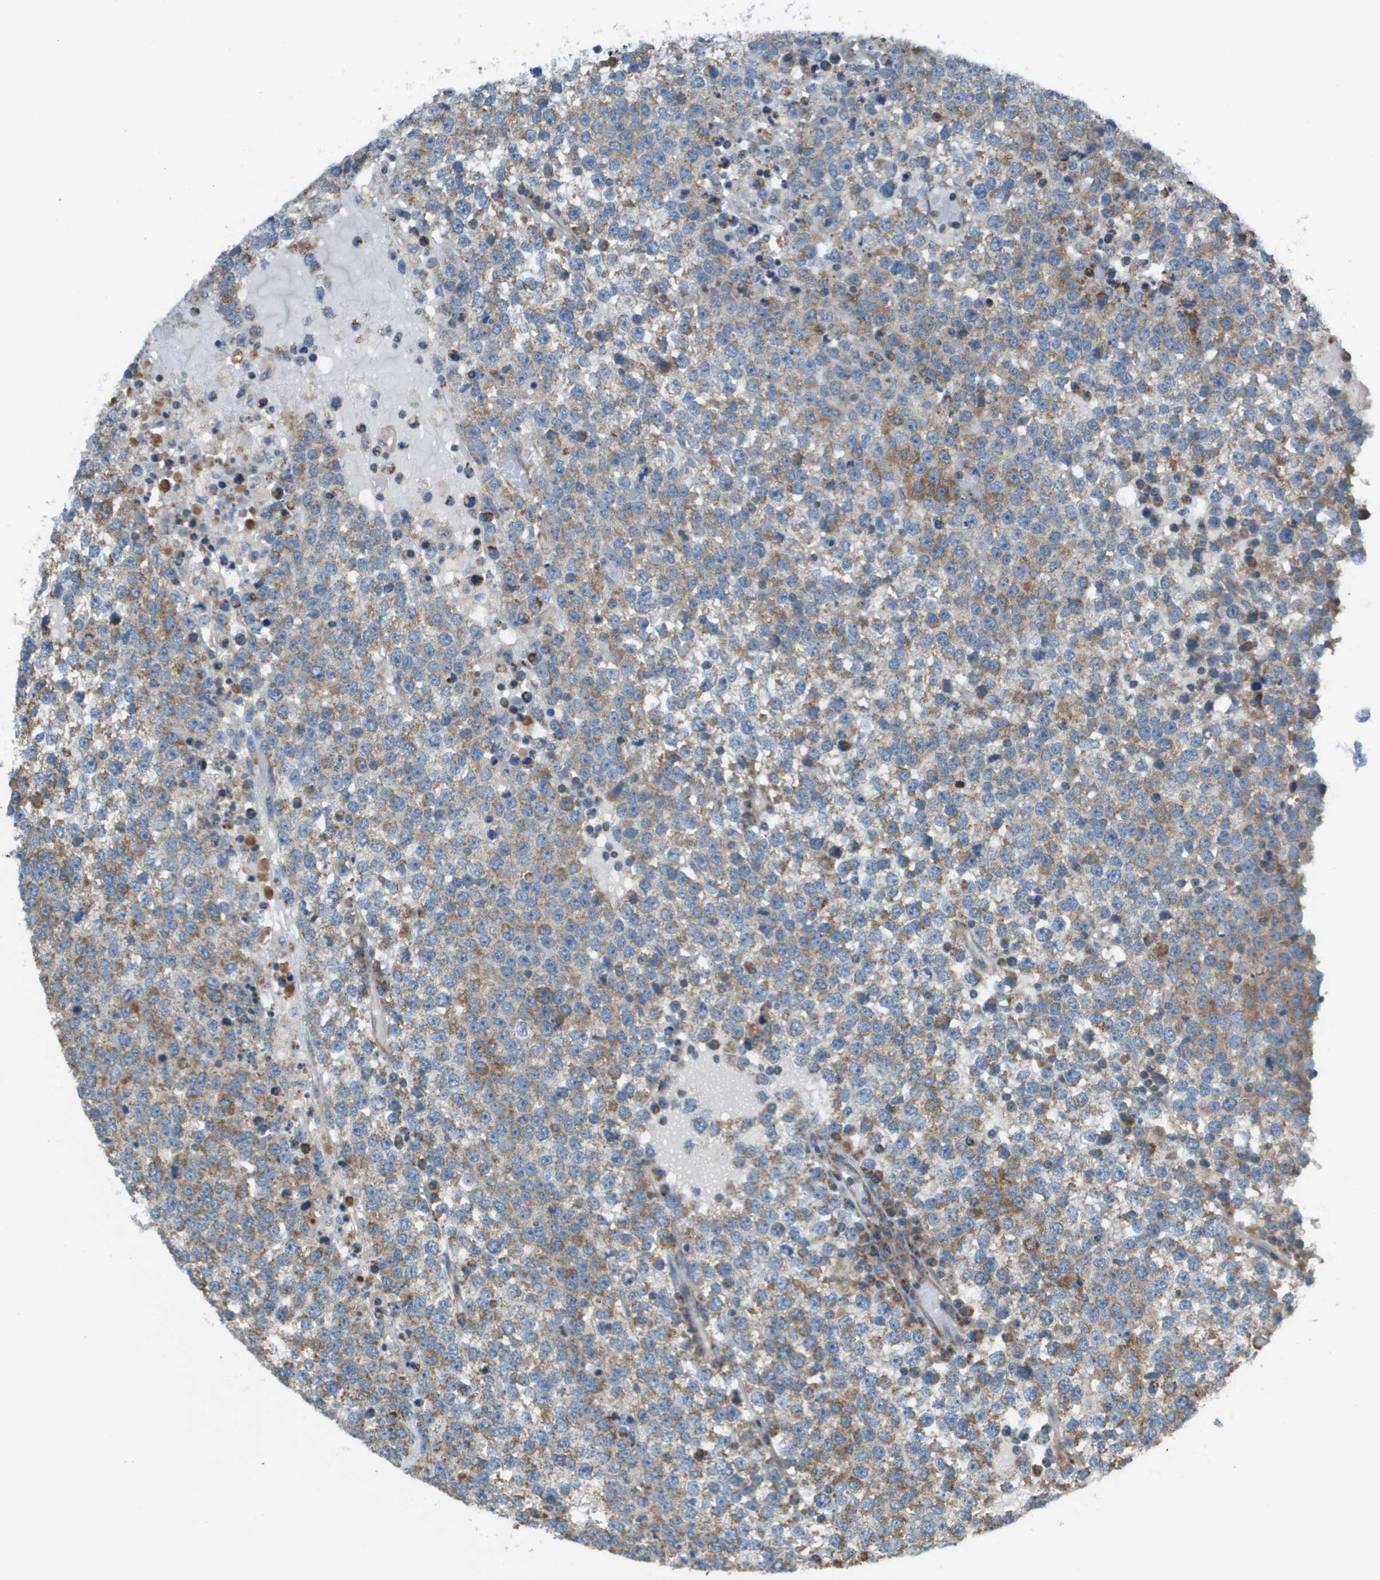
{"staining": {"intensity": "moderate", "quantity": ">75%", "location": "cytoplasmic/membranous"}, "tissue": "testis cancer", "cell_type": "Tumor cells", "image_type": "cancer", "snomed": [{"axis": "morphology", "description": "Seminoma, NOS"}, {"axis": "topography", "description": "Testis"}], "caption": "IHC (DAB) staining of testis cancer (seminoma) demonstrates moderate cytoplasmic/membranous protein staining in about >75% of tumor cells.", "gene": "TAOK3", "patient": {"sex": "male", "age": 65}}